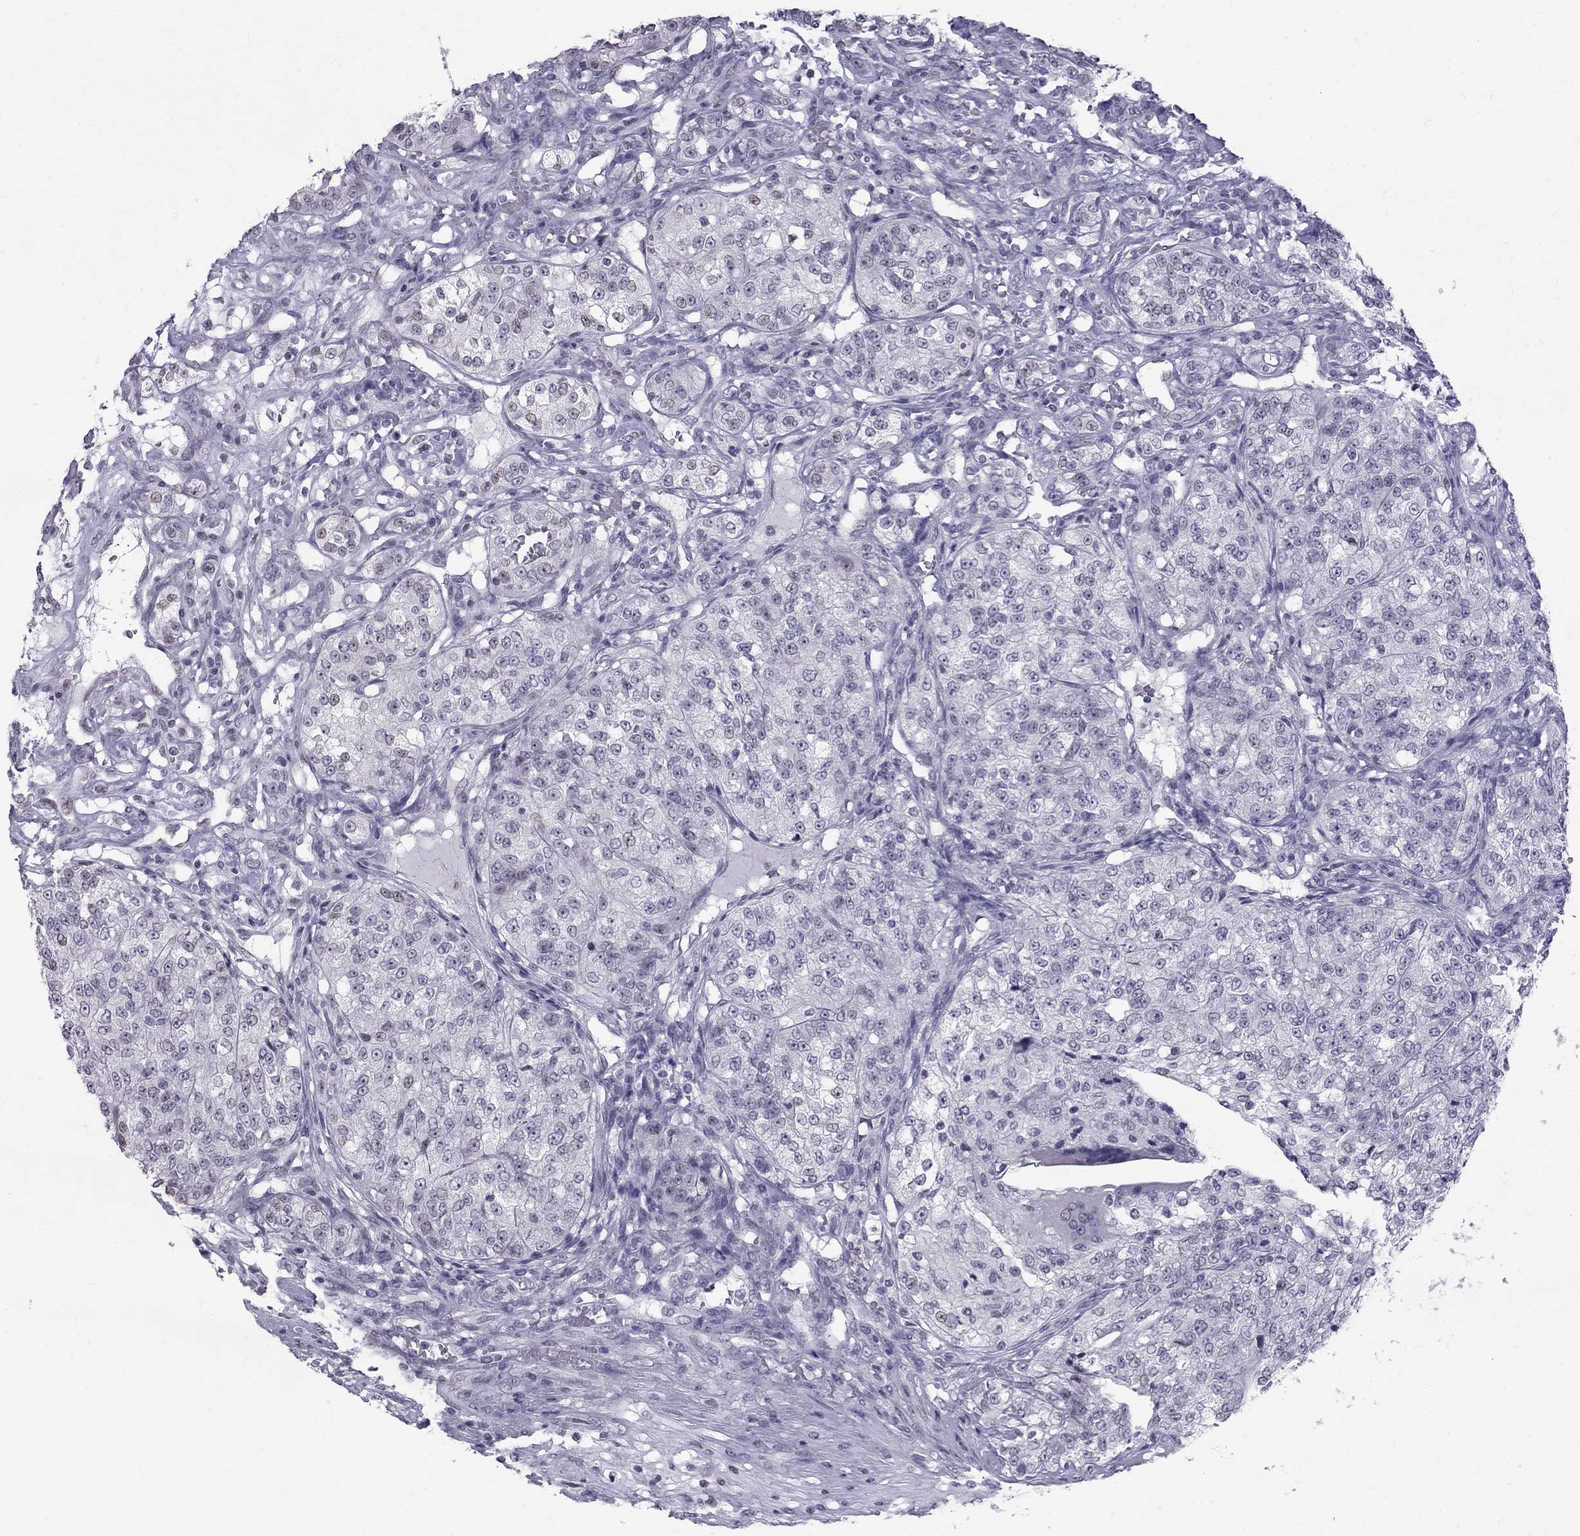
{"staining": {"intensity": "negative", "quantity": "none", "location": "none"}, "tissue": "renal cancer", "cell_type": "Tumor cells", "image_type": "cancer", "snomed": [{"axis": "morphology", "description": "Adenocarcinoma, NOS"}, {"axis": "topography", "description": "Kidney"}], "caption": "There is no significant positivity in tumor cells of renal cancer.", "gene": "MUC15", "patient": {"sex": "female", "age": 63}}